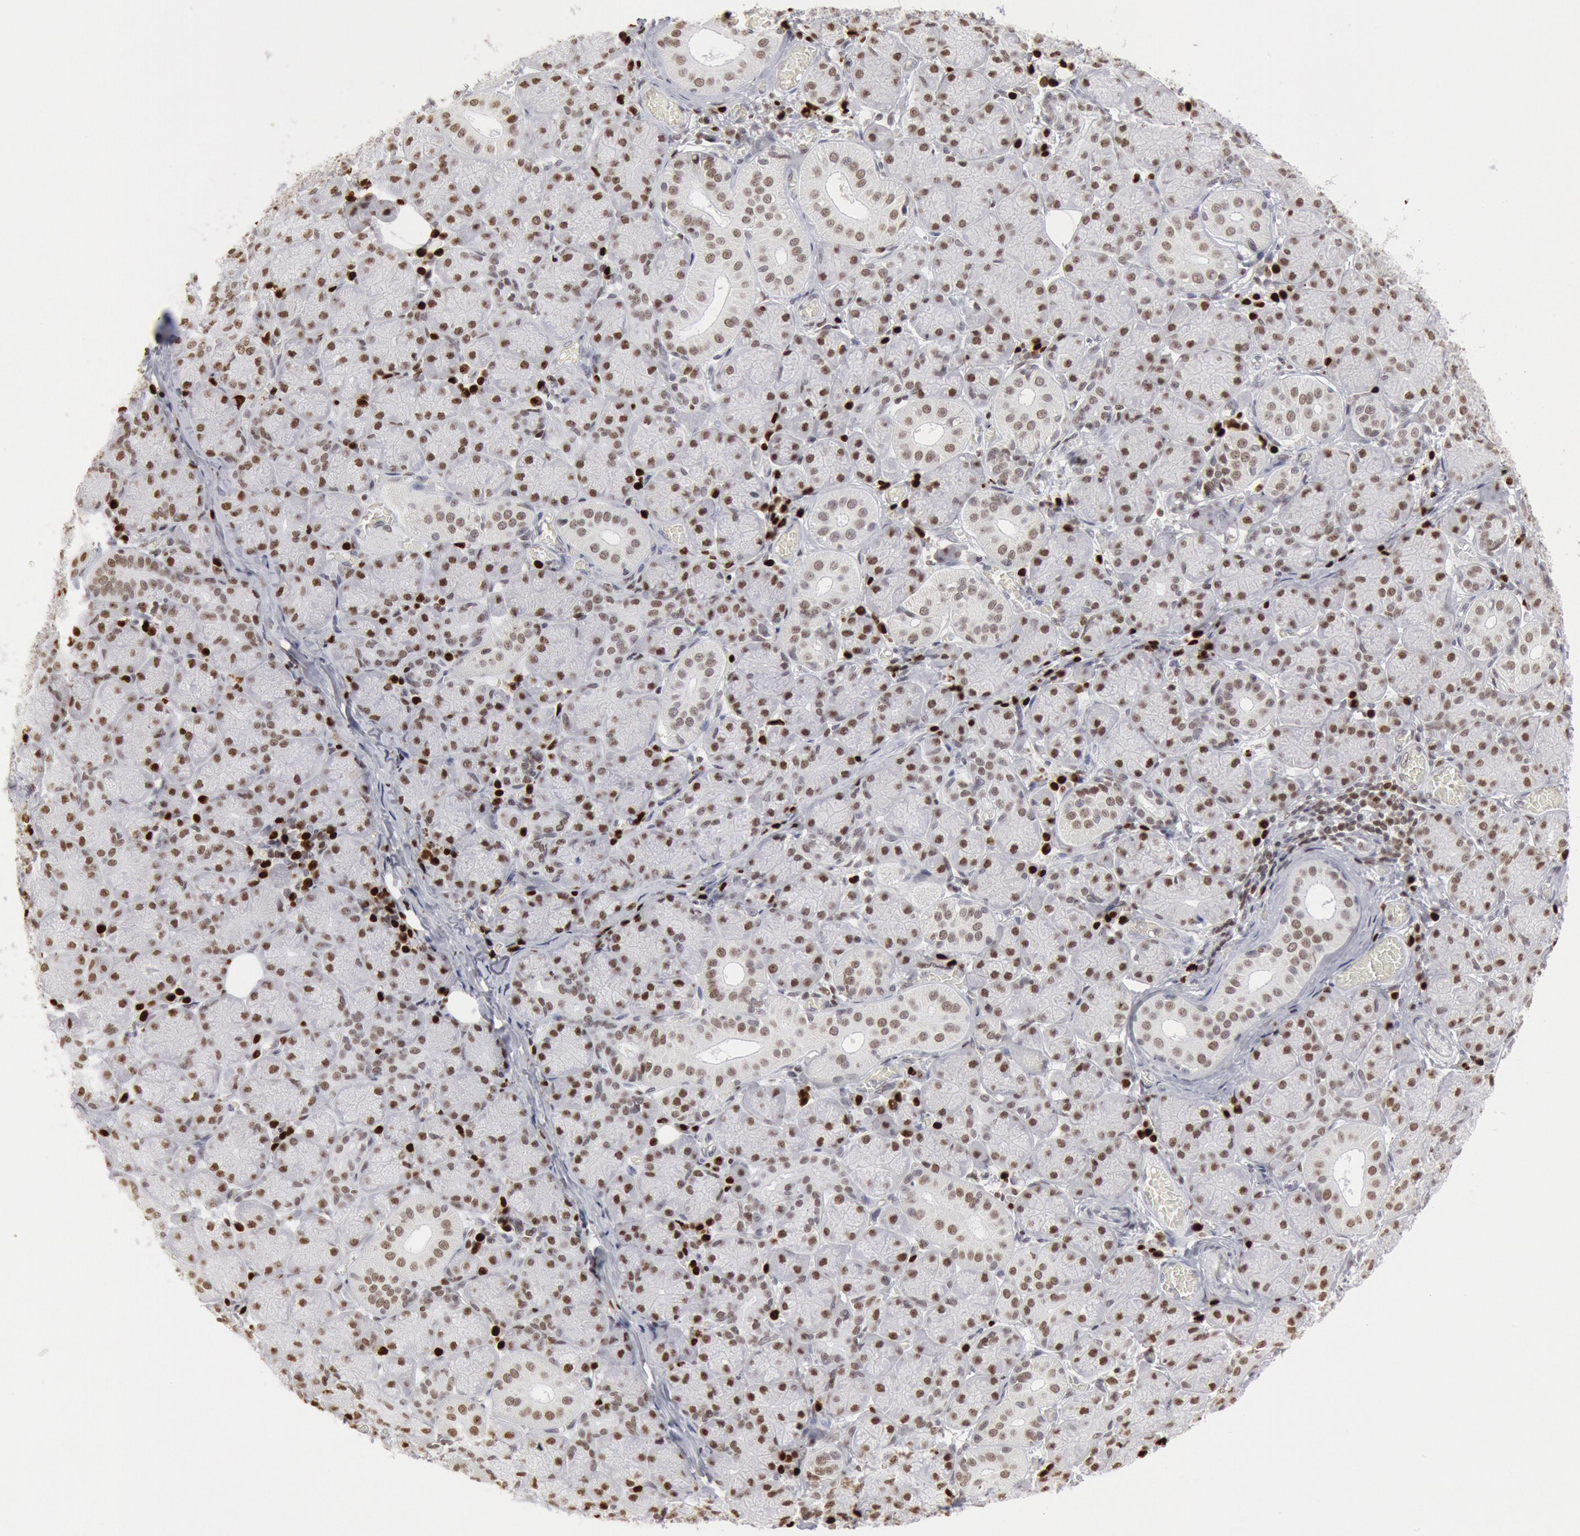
{"staining": {"intensity": "moderate", "quantity": "25%-75%", "location": "nuclear"}, "tissue": "salivary gland", "cell_type": "Glandular cells", "image_type": "normal", "snomed": [{"axis": "morphology", "description": "Normal tissue, NOS"}, {"axis": "topography", "description": "Salivary gland"}], "caption": "Normal salivary gland was stained to show a protein in brown. There is medium levels of moderate nuclear expression in approximately 25%-75% of glandular cells.", "gene": "SUB1", "patient": {"sex": "female", "age": 24}}